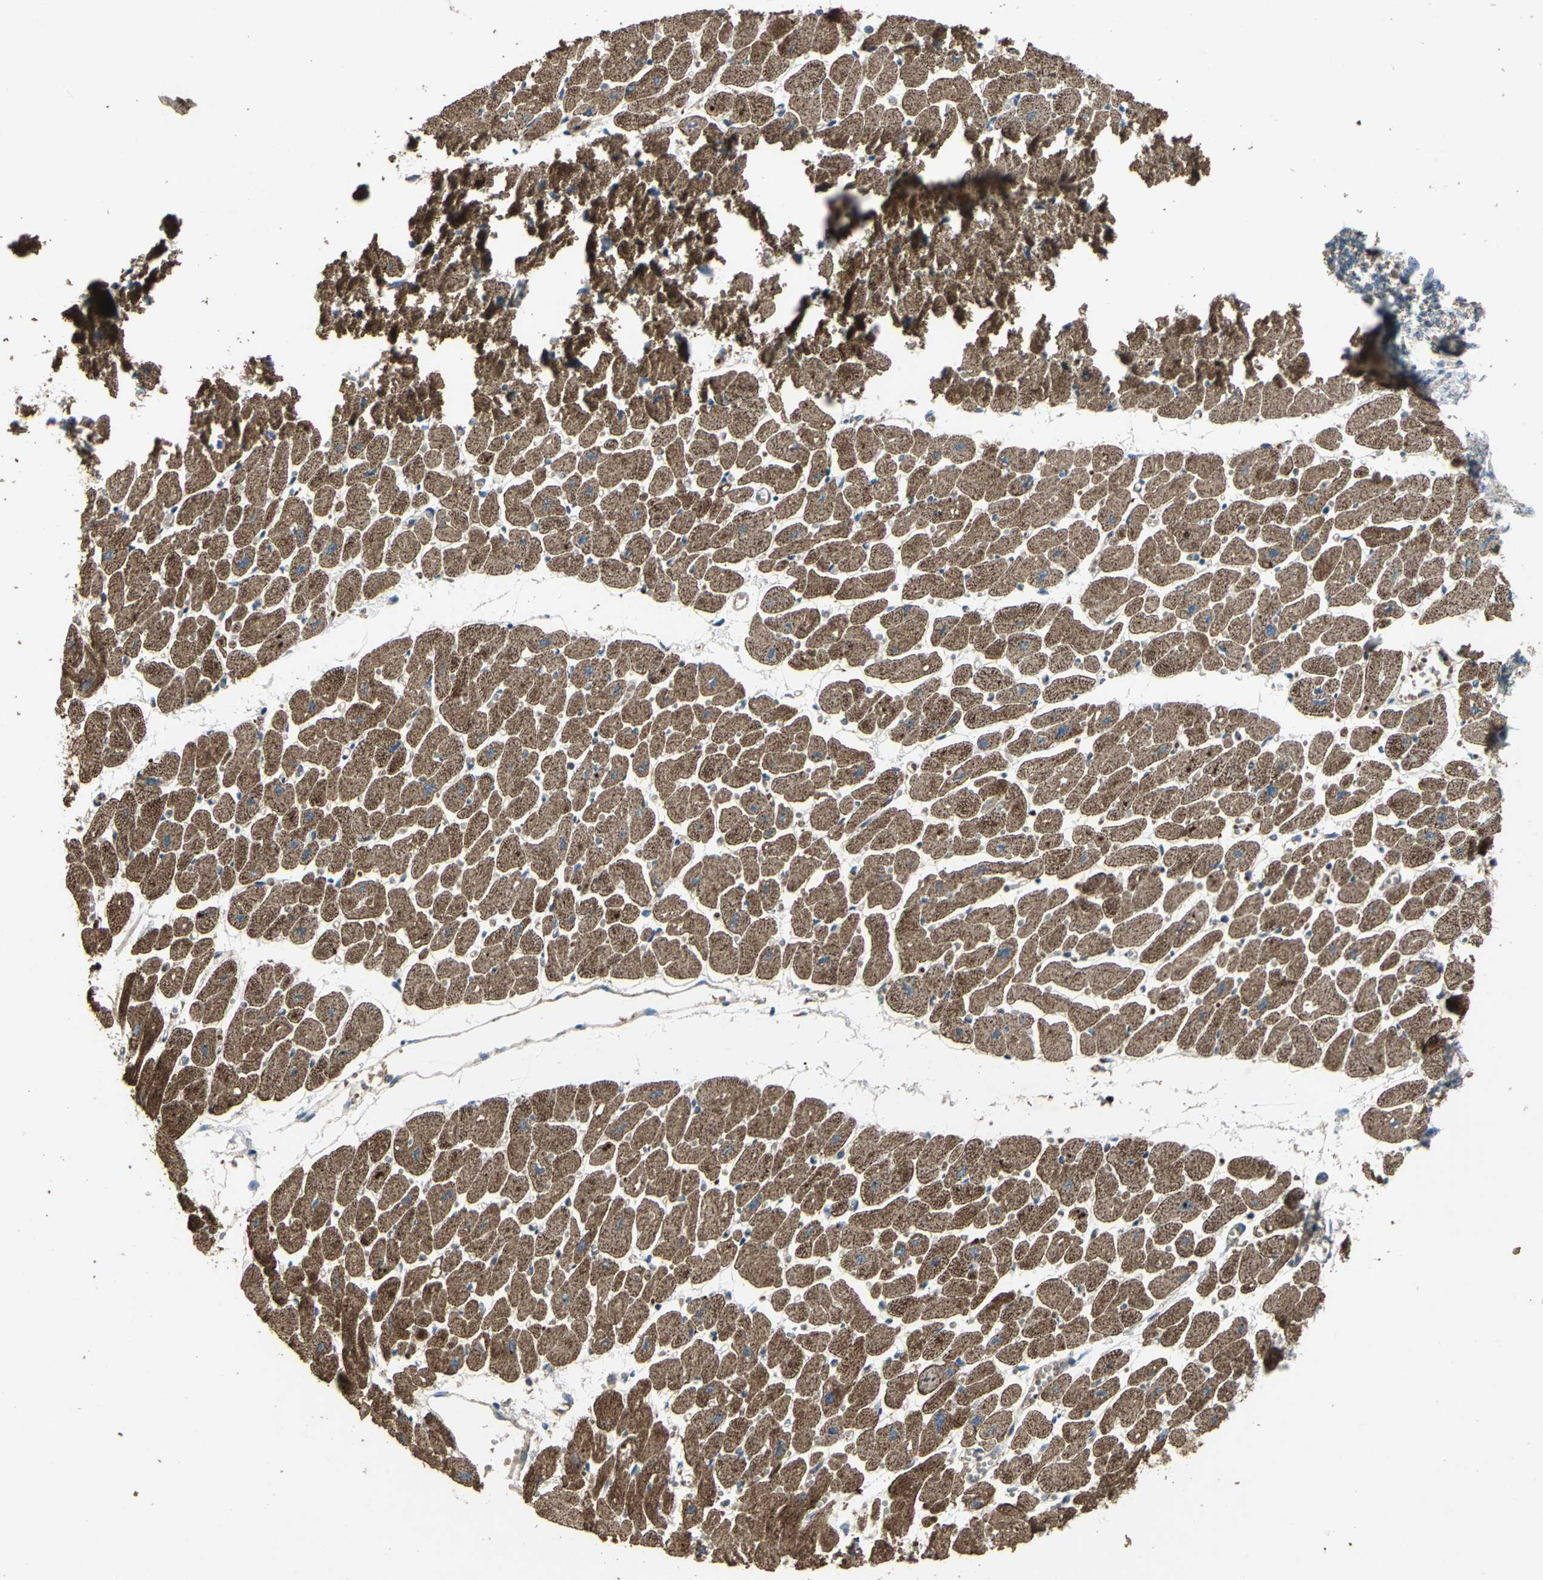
{"staining": {"intensity": "strong", "quantity": ">75%", "location": "cytoplasmic/membranous"}, "tissue": "heart muscle", "cell_type": "Cardiomyocytes", "image_type": "normal", "snomed": [{"axis": "morphology", "description": "Normal tissue, NOS"}, {"axis": "topography", "description": "Heart"}], "caption": "Human heart muscle stained with a brown dye exhibits strong cytoplasmic/membranous positive positivity in approximately >75% of cardiomyocytes.", "gene": "POLRMT", "patient": {"sex": "female", "age": 54}}